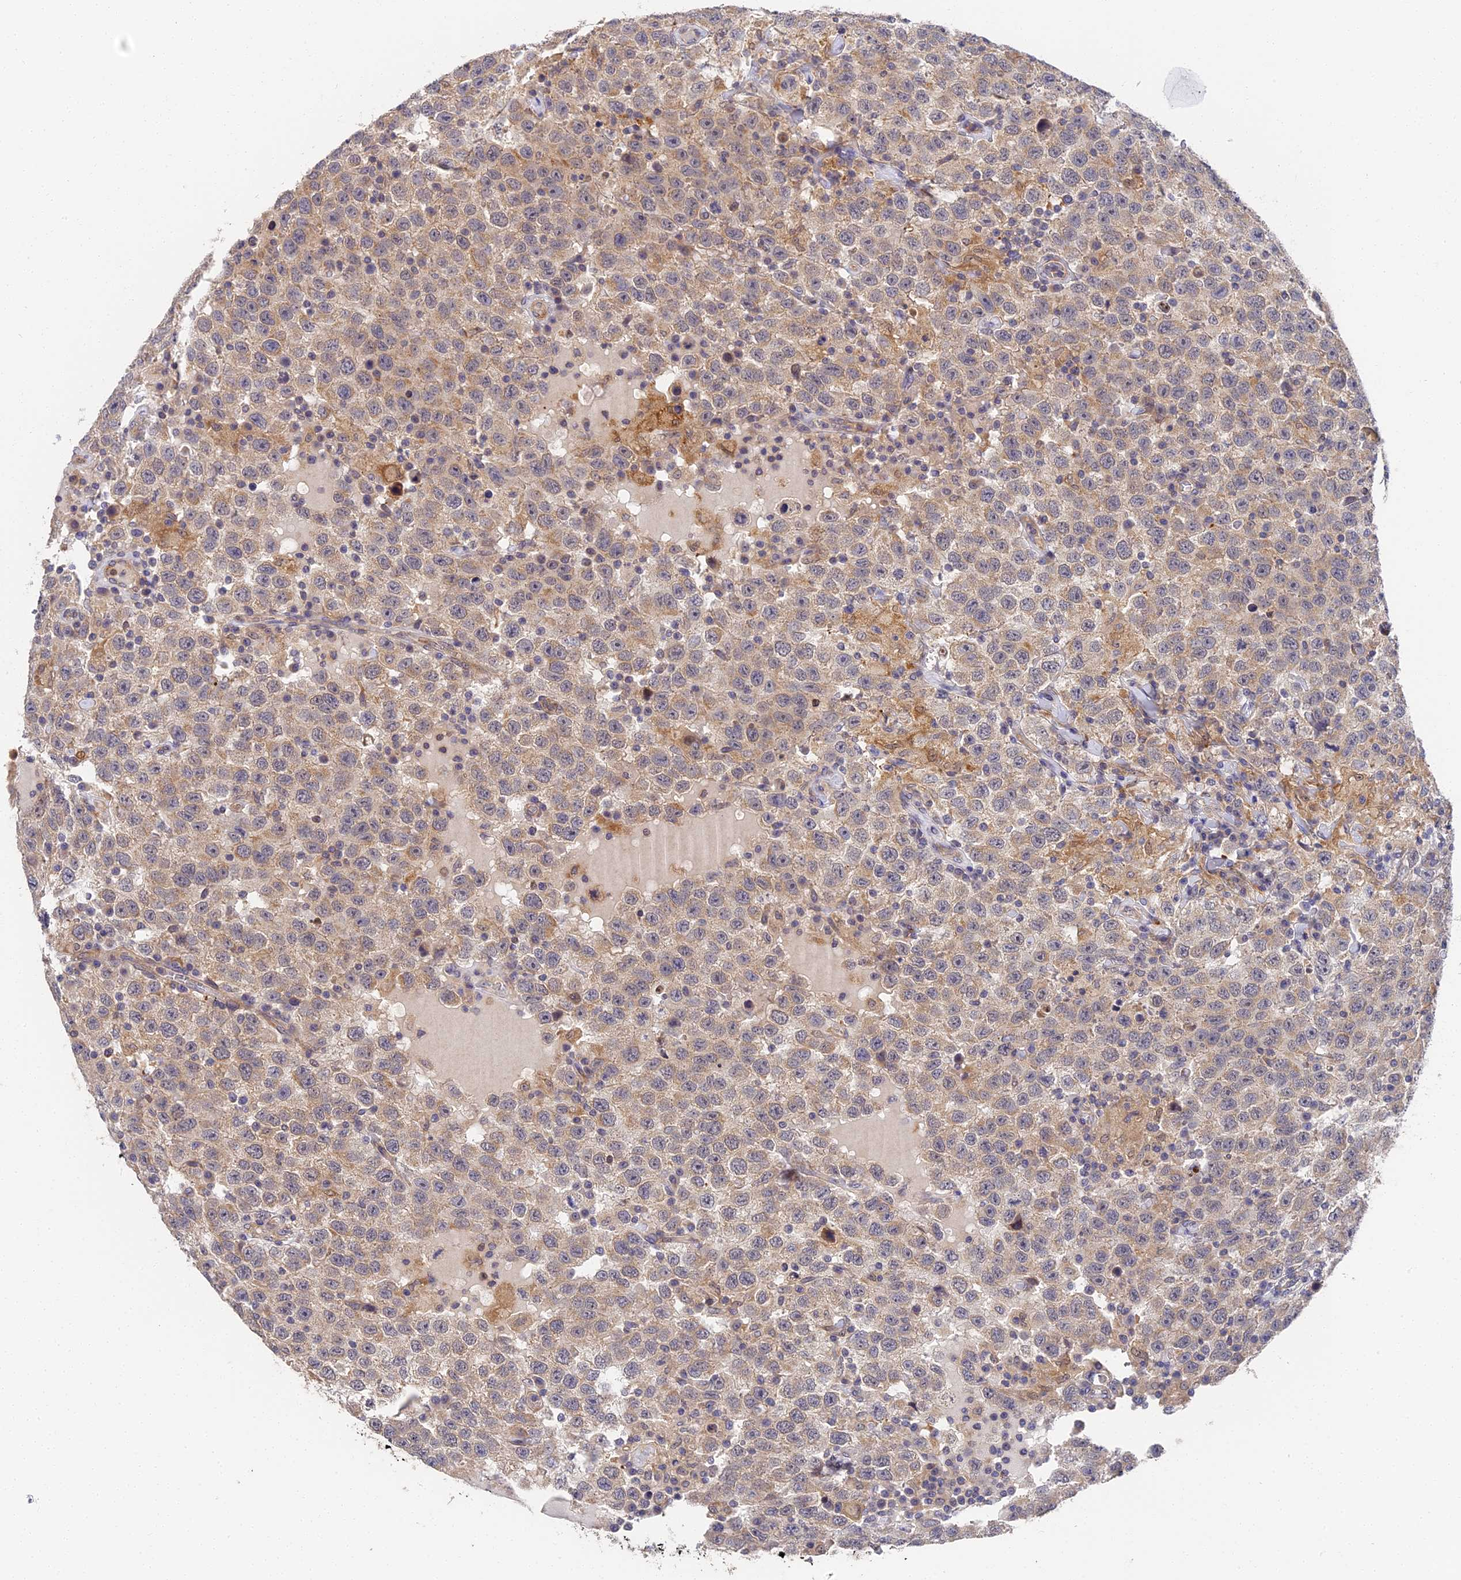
{"staining": {"intensity": "weak", "quantity": "25%-75%", "location": "cytoplasmic/membranous"}, "tissue": "testis cancer", "cell_type": "Tumor cells", "image_type": "cancer", "snomed": [{"axis": "morphology", "description": "Seminoma, NOS"}, {"axis": "topography", "description": "Testis"}], "caption": "IHC micrograph of testis seminoma stained for a protein (brown), which exhibits low levels of weak cytoplasmic/membranous positivity in about 25%-75% of tumor cells.", "gene": "CCDC113", "patient": {"sex": "male", "age": 41}}